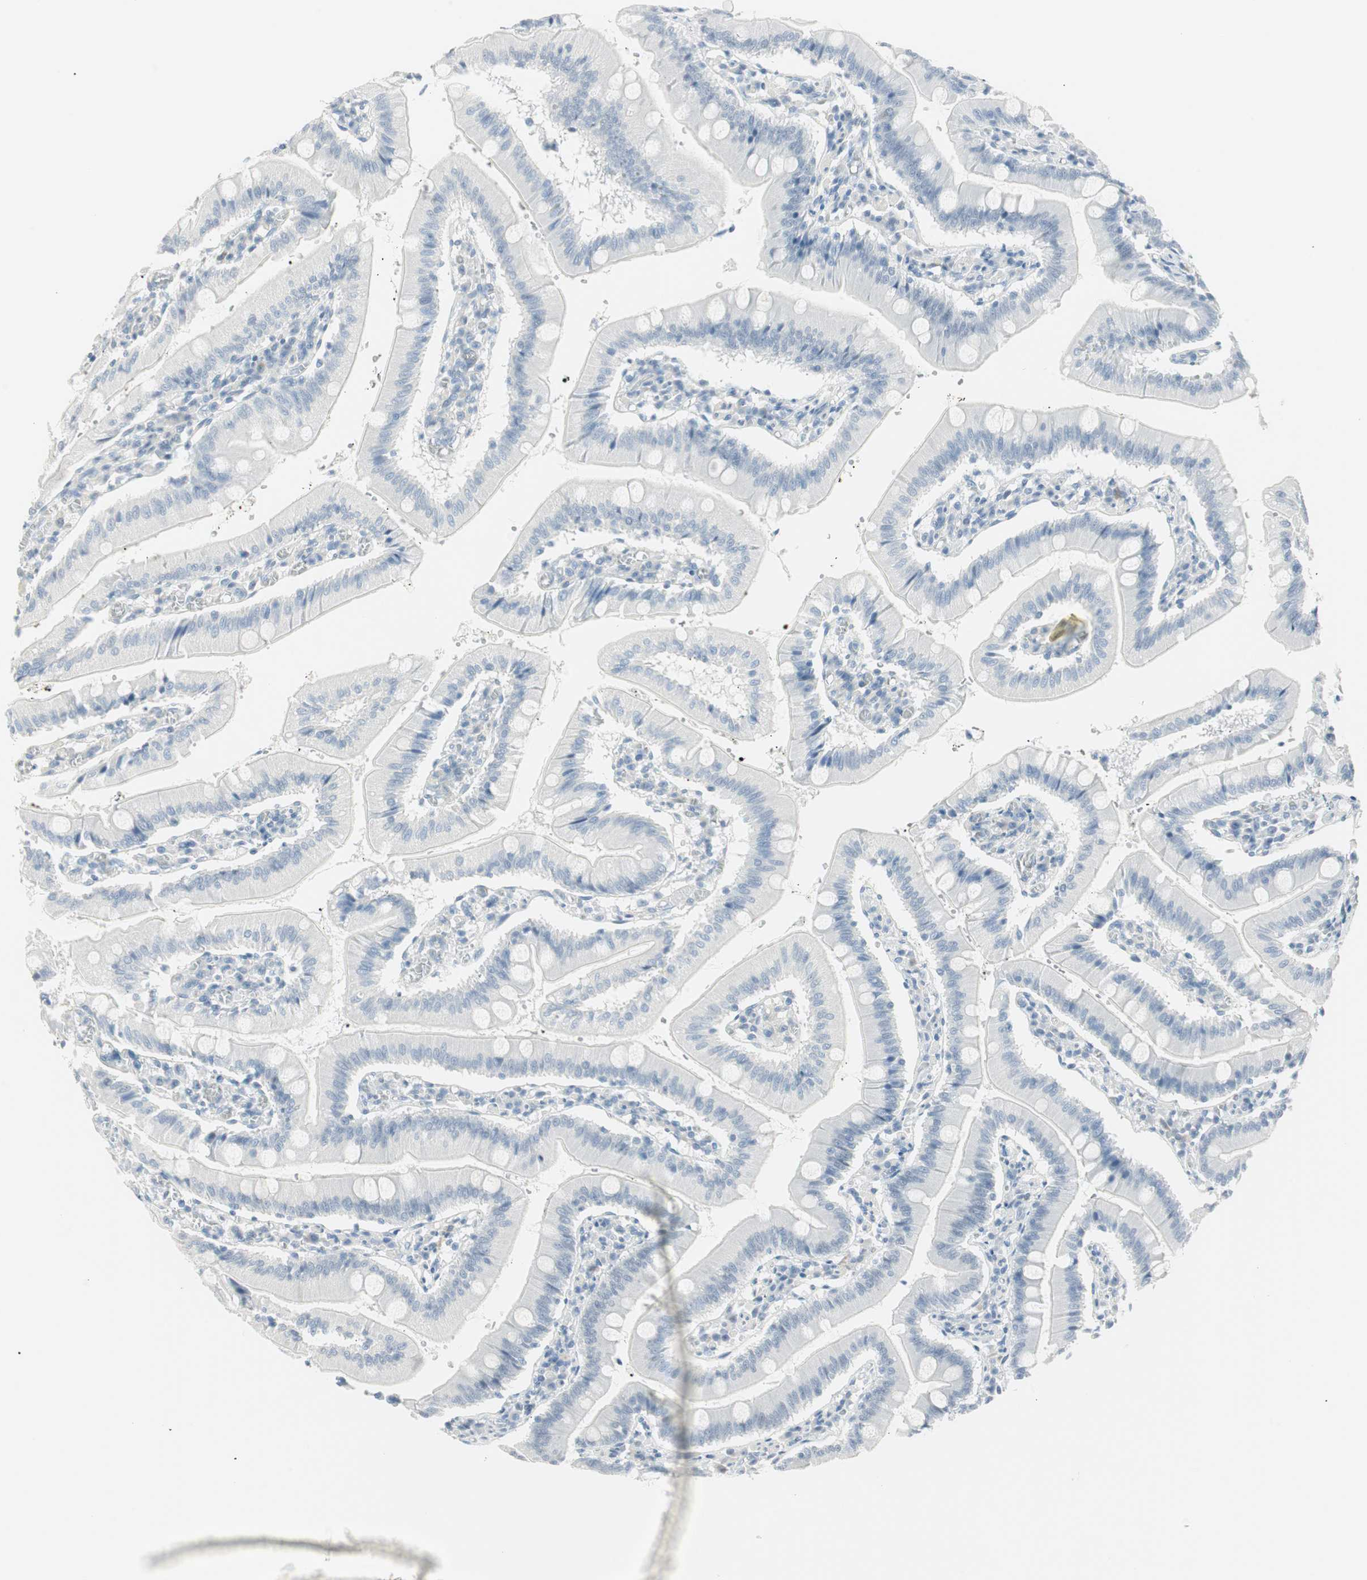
{"staining": {"intensity": "negative", "quantity": "none", "location": "none"}, "tissue": "small intestine", "cell_type": "Glandular cells", "image_type": "normal", "snomed": [{"axis": "morphology", "description": "Normal tissue, NOS"}, {"axis": "topography", "description": "Small intestine"}], "caption": "An IHC photomicrograph of benign small intestine is shown. There is no staining in glandular cells of small intestine. (Immunohistochemistry, brightfield microscopy, high magnification).", "gene": "MLLT10", "patient": {"sex": "male", "age": 71}}